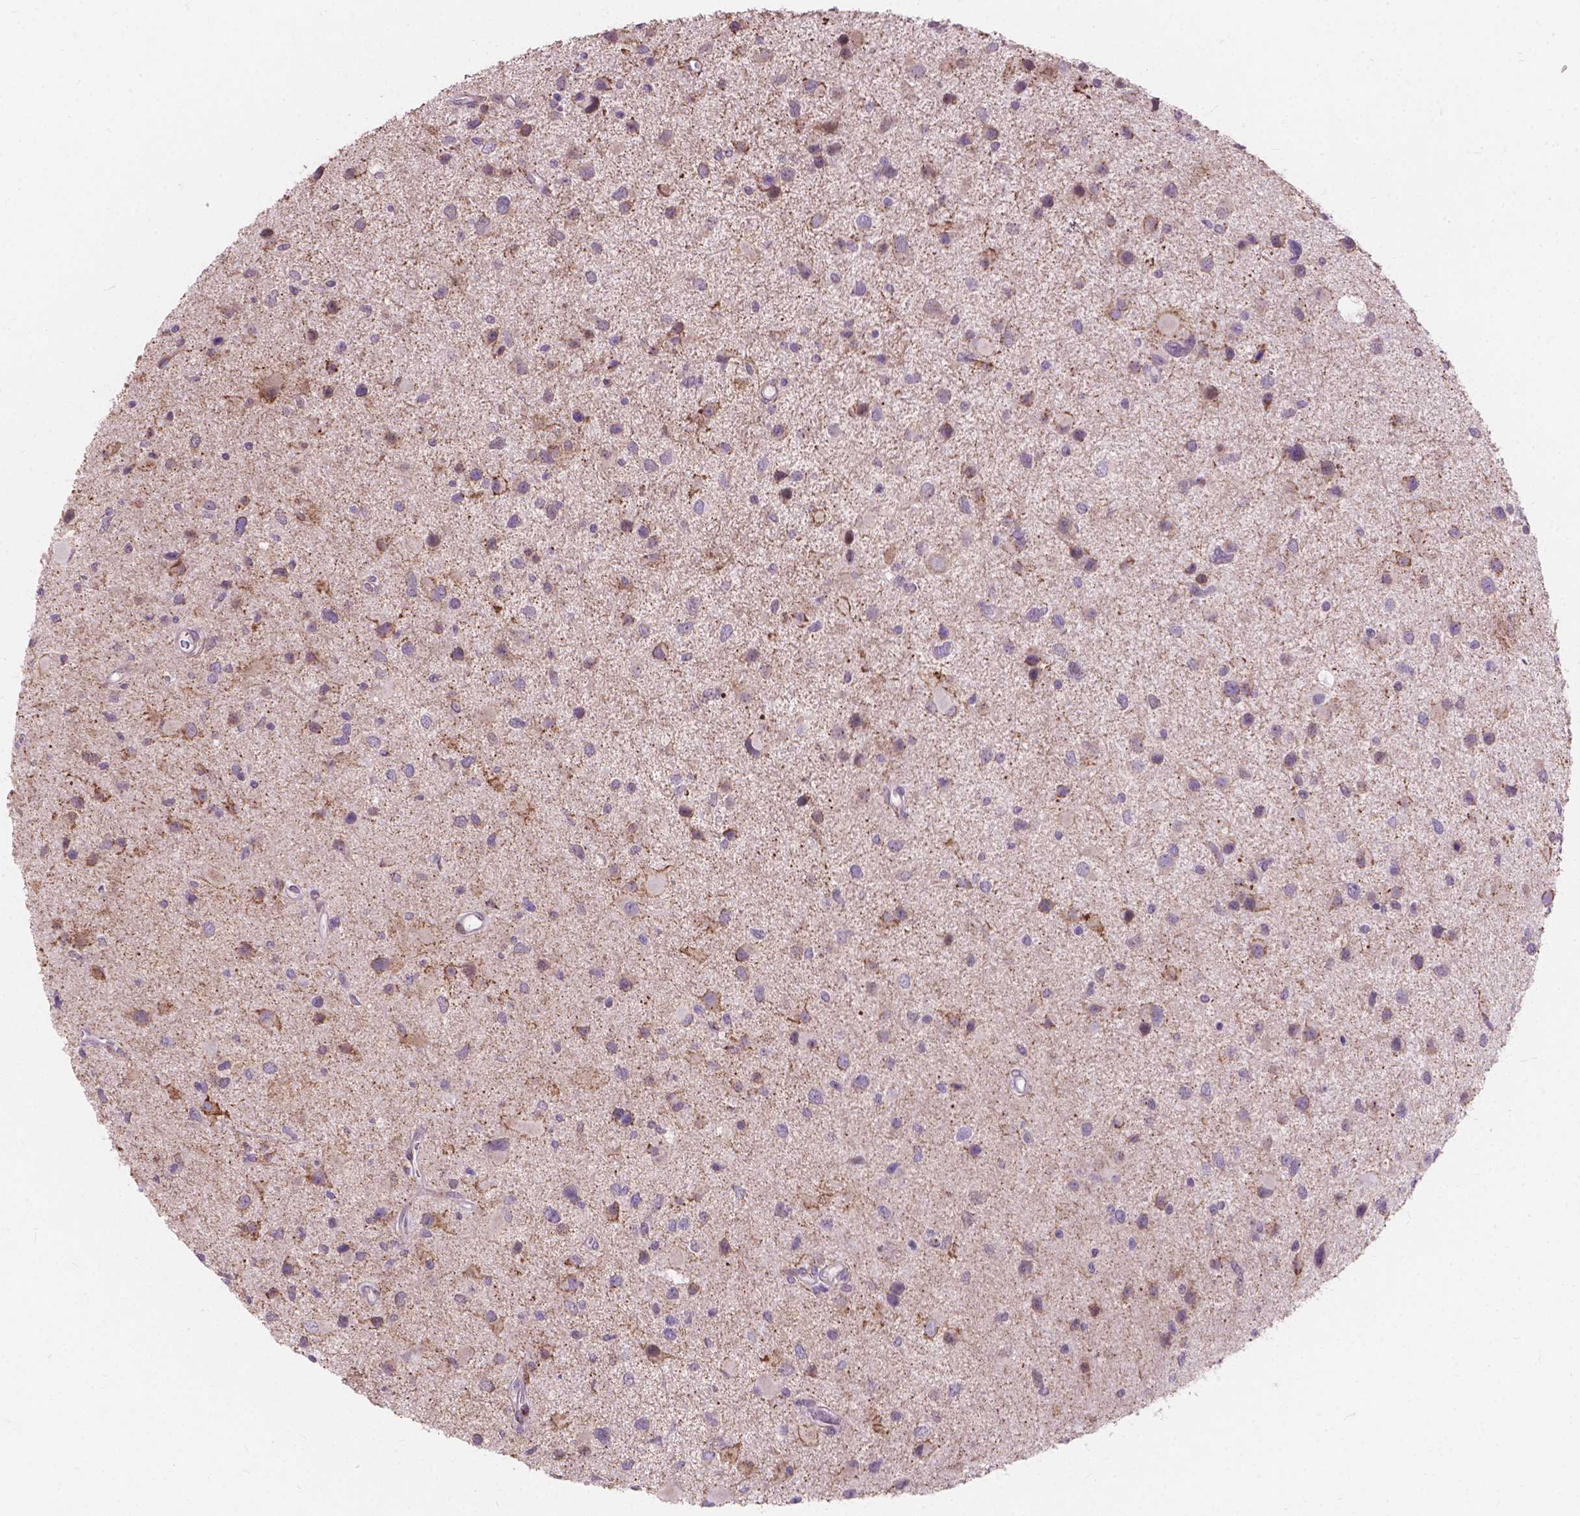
{"staining": {"intensity": "weak", "quantity": "<25%", "location": "cytoplasmic/membranous"}, "tissue": "glioma", "cell_type": "Tumor cells", "image_type": "cancer", "snomed": [{"axis": "morphology", "description": "Glioma, malignant, Low grade"}, {"axis": "topography", "description": "Brain"}], "caption": "Protein analysis of malignant low-grade glioma displays no significant staining in tumor cells. Brightfield microscopy of immunohistochemistry (IHC) stained with DAB (3,3'-diaminobenzidine) (brown) and hematoxylin (blue), captured at high magnification.", "gene": "MYH14", "patient": {"sex": "female", "age": 32}}